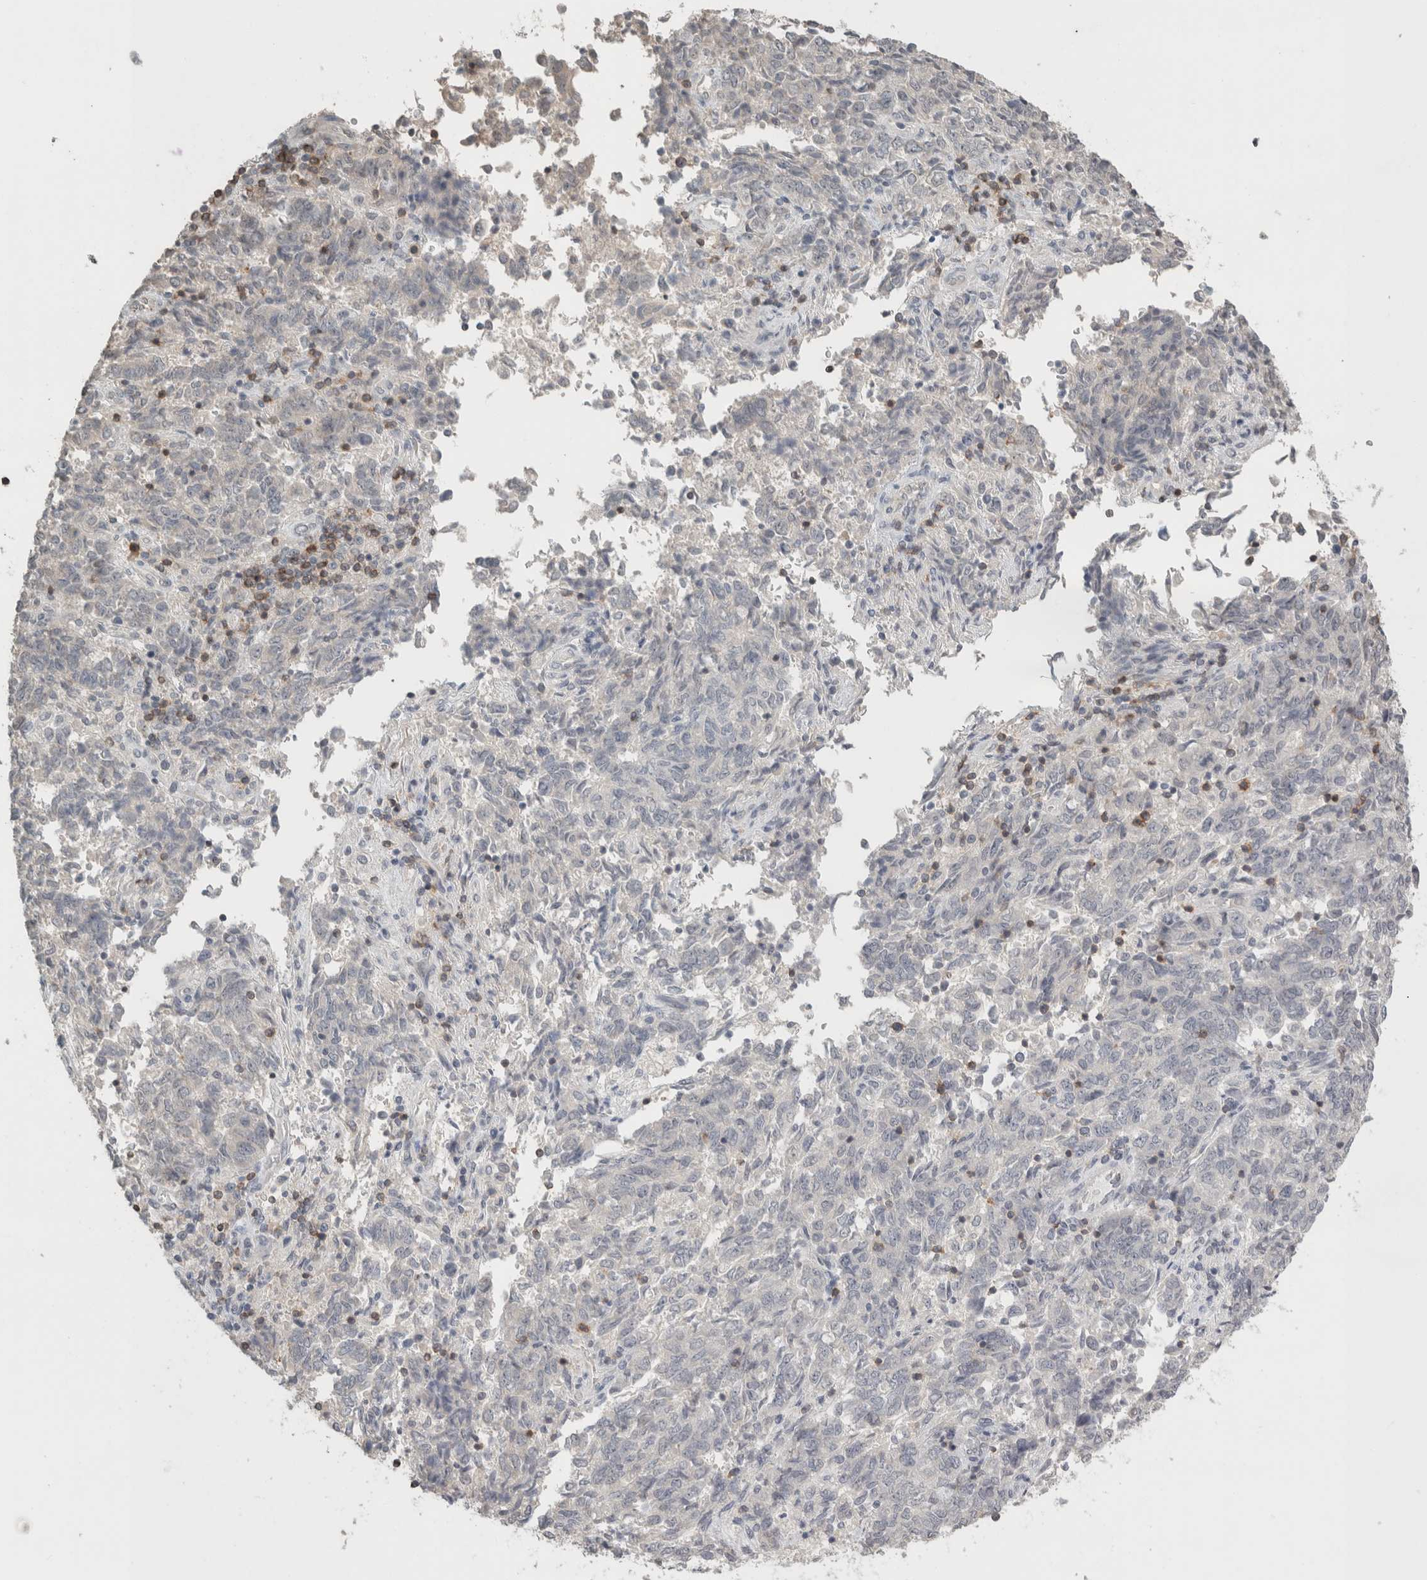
{"staining": {"intensity": "negative", "quantity": "none", "location": "none"}, "tissue": "endometrial cancer", "cell_type": "Tumor cells", "image_type": "cancer", "snomed": [{"axis": "morphology", "description": "Adenocarcinoma, NOS"}, {"axis": "topography", "description": "Endometrium"}], "caption": "DAB immunohistochemical staining of endometrial cancer reveals no significant positivity in tumor cells. The staining is performed using DAB (3,3'-diaminobenzidine) brown chromogen with nuclei counter-stained in using hematoxylin.", "gene": "TRAT1", "patient": {"sex": "female", "age": 80}}